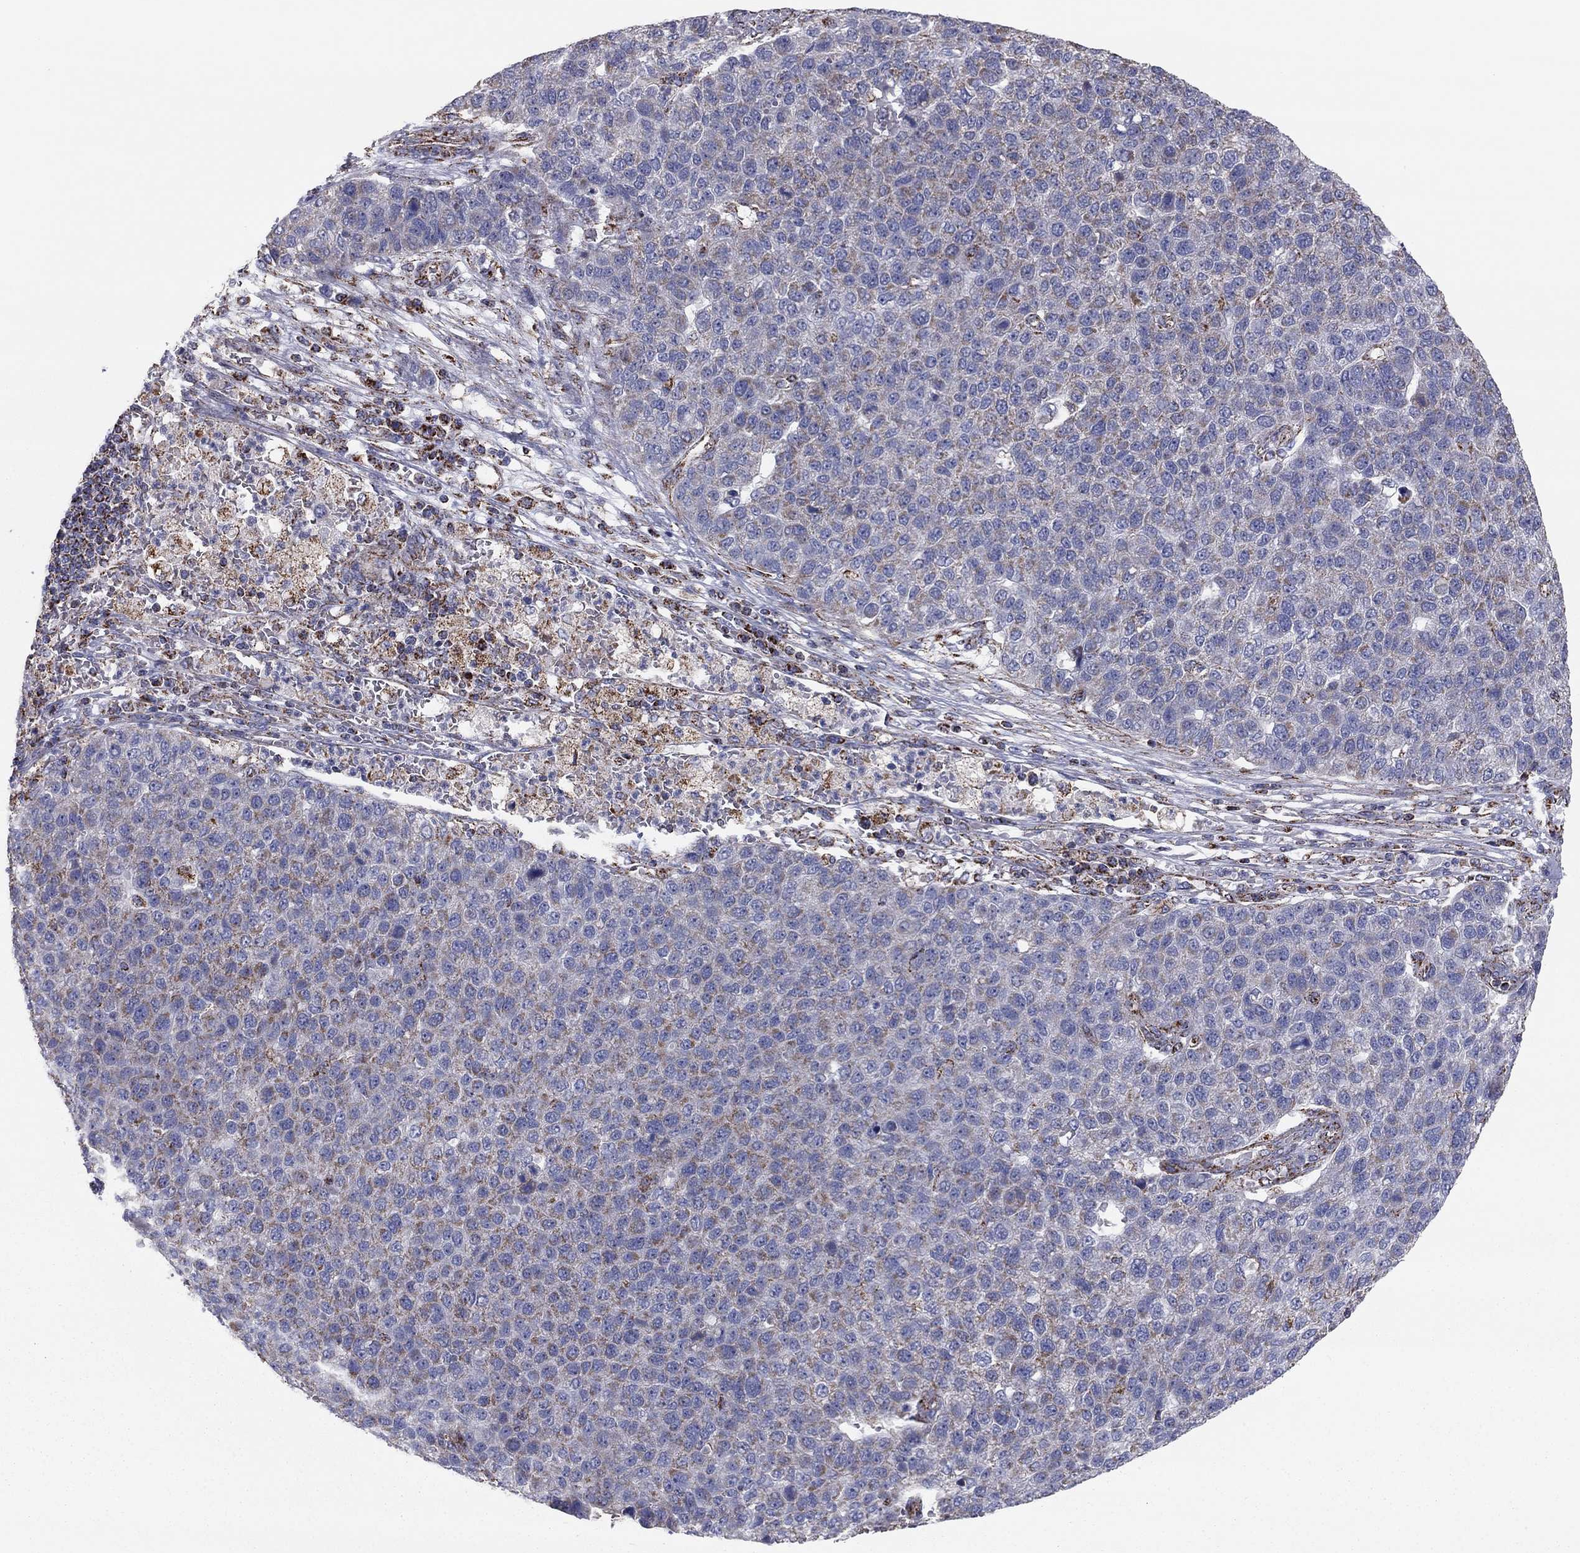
{"staining": {"intensity": "moderate", "quantity": "<25%", "location": "cytoplasmic/membranous"}, "tissue": "pancreatic cancer", "cell_type": "Tumor cells", "image_type": "cancer", "snomed": [{"axis": "morphology", "description": "Adenocarcinoma, NOS"}, {"axis": "topography", "description": "Pancreas"}], "caption": "Pancreatic cancer (adenocarcinoma) stained with immunohistochemistry displays moderate cytoplasmic/membranous positivity in approximately <25% of tumor cells.", "gene": "NDUFV1", "patient": {"sex": "female", "age": 61}}